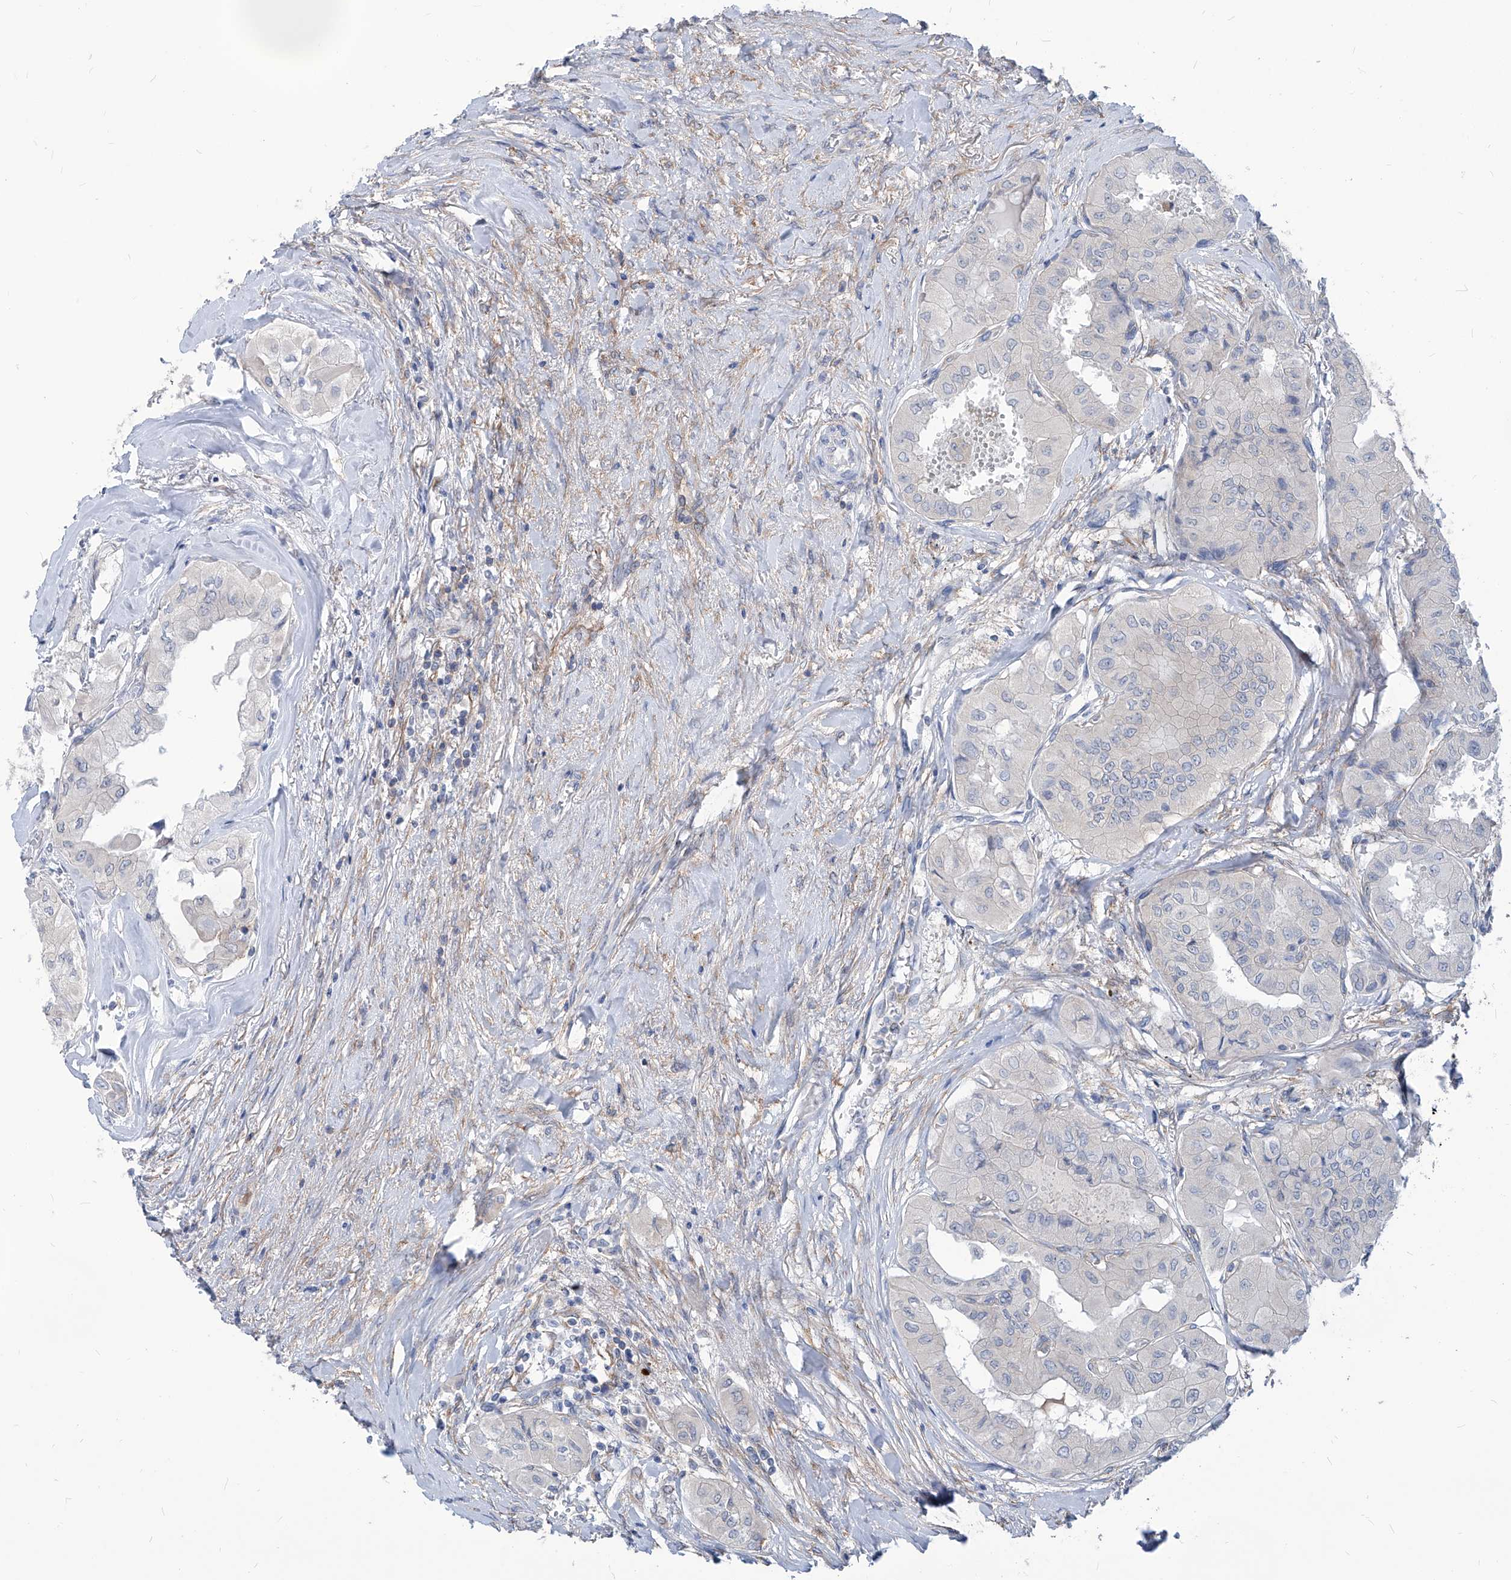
{"staining": {"intensity": "negative", "quantity": "none", "location": "none"}, "tissue": "thyroid cancer", "cell_type": "Tumor cells", "image_type": "cancer", "snomed": [{"axis": "morphology", "description": "Papillary adenocarcinoma, NOS"}, {"axis": "topography", "description": "Thyroid gland"}], "caption": "High power microscopy image of an IHC image of papillary adenocarcinoma (thyroid), revealing no significant expression in tumor cells.", "gene": "AKAP10", "patient": {"sex": "female", "age": 59}}